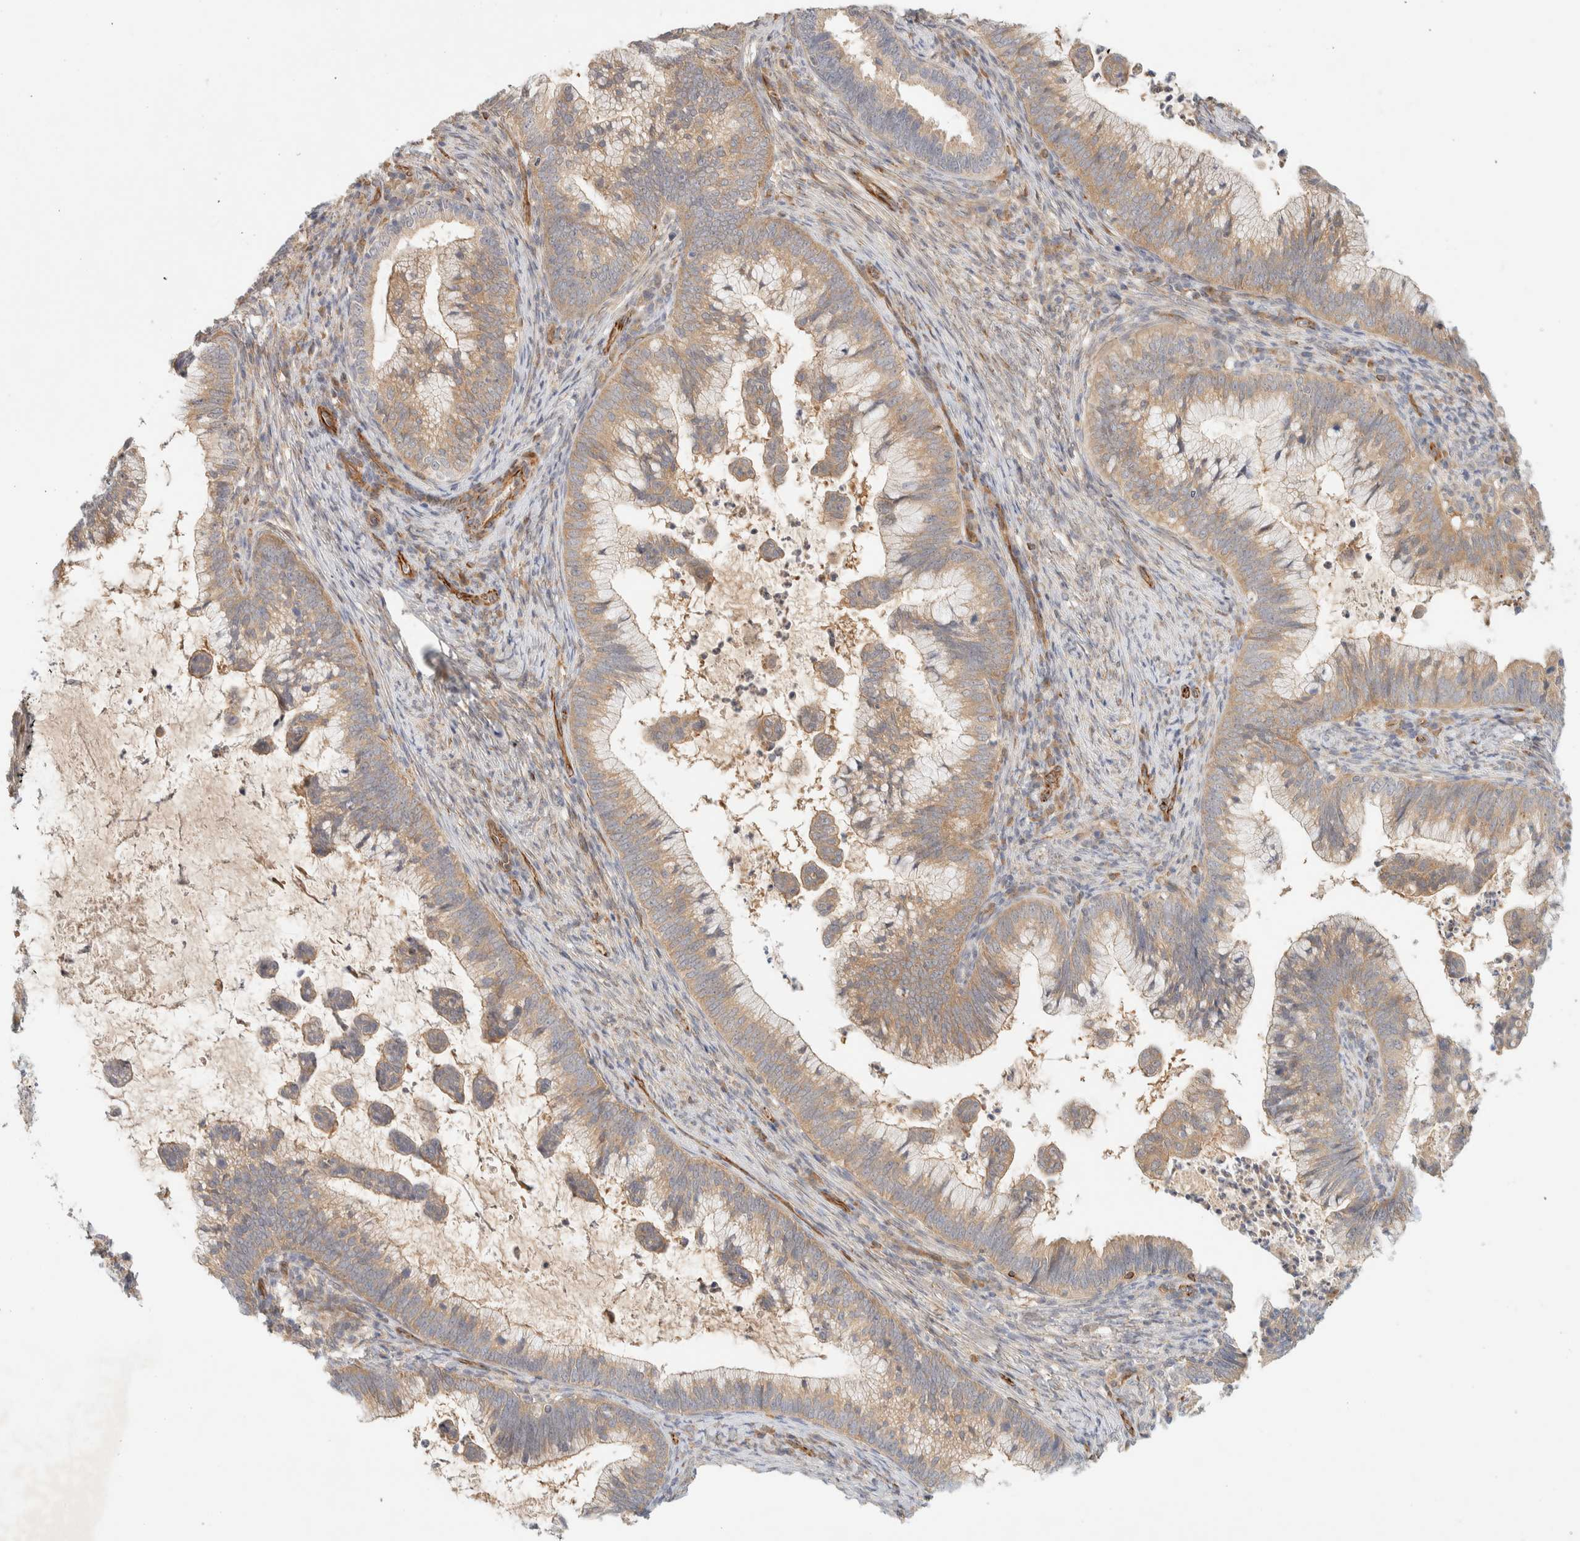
{"staining": {"intensity": "weak", "quantity": ">75%", "location": "cytoplasmic/membranous"}, "tissue": "cervical cancer", "cell_type": "Tumor cells", "image_type": "cancer", "snomed": [{"axis": "morphology", "description": "Adenocarcinoma, NOS"}, {"axis": "topography", "description": "Cervix"}], "caption": "Weak cytoplasmic/membranous staining for a protein is seen in approximately >75% of tumor cells of cervical adenocarcinoma using IHC.", "gene": "FAT1", "patient": {"sex": "female", "age": 36}}